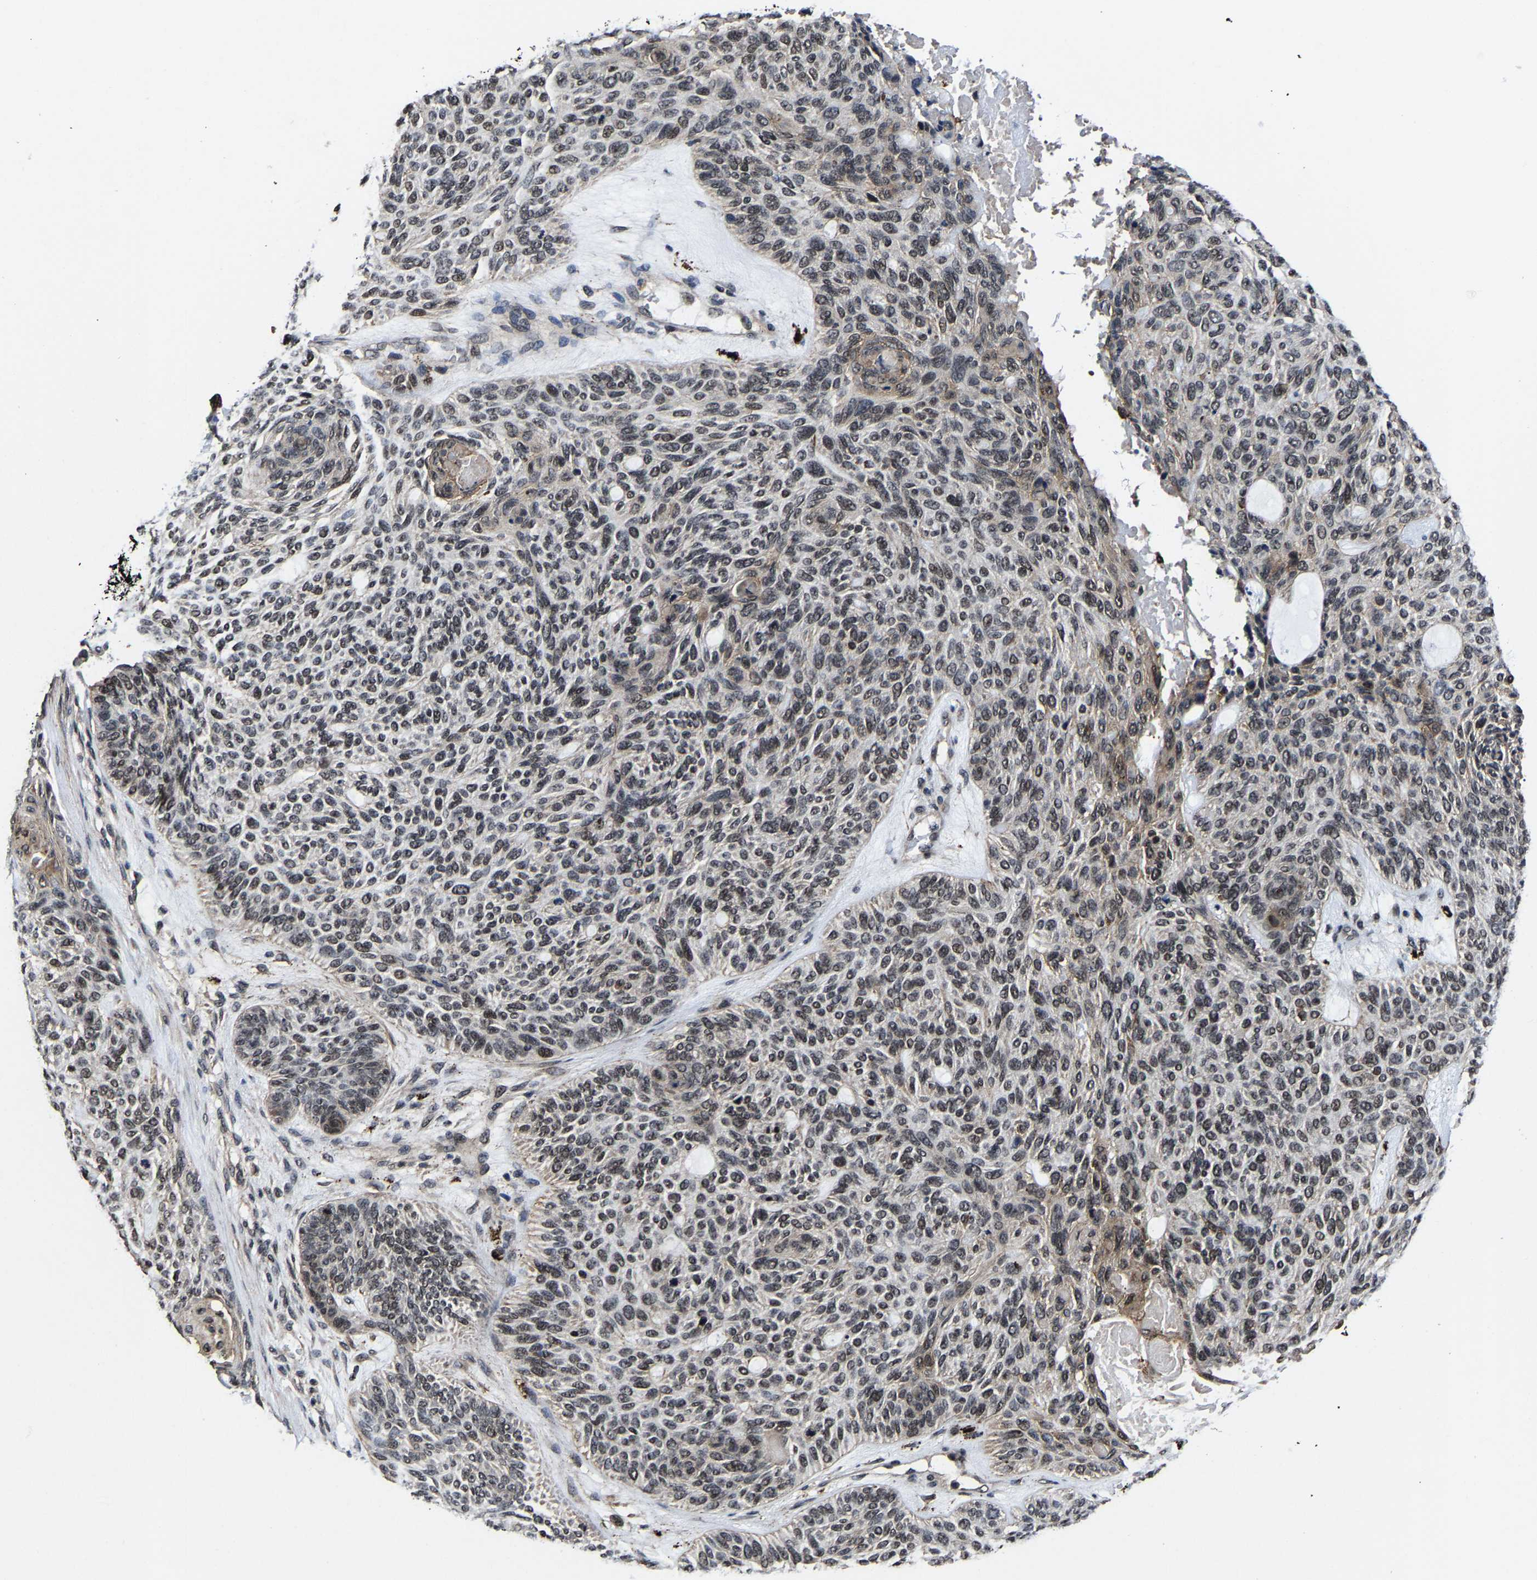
{"staining": {"intensity": "weak", "quantity": "25%-75%", "location": "cytoplasmic/membranous,nuclear"}, "tissue": "skin cancer", "cell_type": "Tumor cells", "image_type": "cancer", "snomed": [{"axis": "morphology", "description": "Basal cell carcinoma"}, {"axis": "topography", "description": "Skin"}], "caption": "An immunohistochemistry (IHC) photomicrograph of neoplastic tissue is shown. Protein staining in brown highlights weak cytoplasmic/membranous and nuclear positivity in skin basal cell carcinoma within tumor cells.", "gene": "ZCCHC7", "patient": {"sex": "male", "age": 55}}